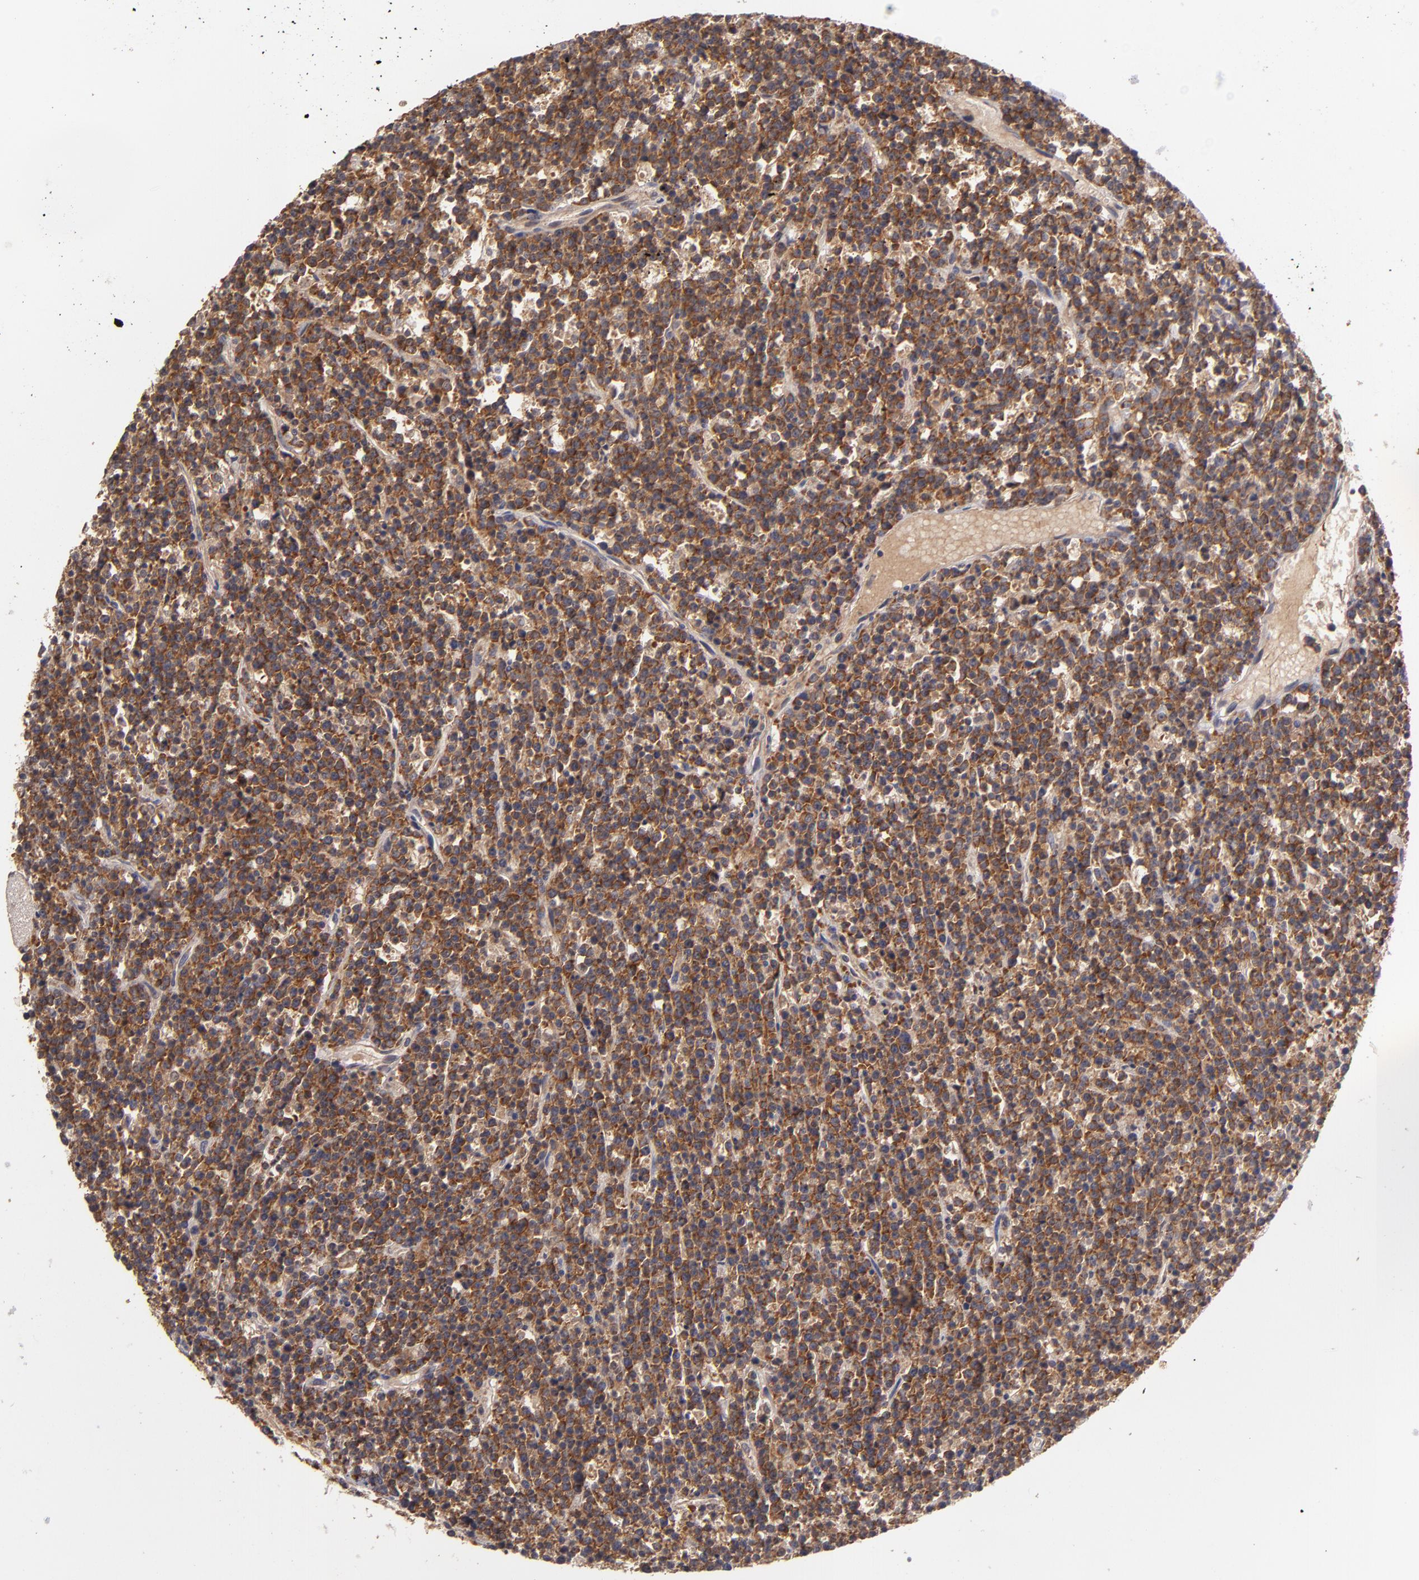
{"staining": {"intensity": "moderate", "quantity": ">75%", "location": "cytoplasmic/membranous"}, "tissue": "lymphoma", "cell_type": "Tumor cells", "image_type": "cancer", "snomed": [{"axis": "morphology", "description": "Malignant lymphoma, non-Hodgkin's type, High grade"}, {"axis": "topography", "description": "Ovary"}], "caption": "Moderate cytoplasmic/membranous protein expression is seen in approximately >75% of tumor cells in lymphoma.", "gene": "UPF3B", "patient": {"sex": "female", "age": 56}}